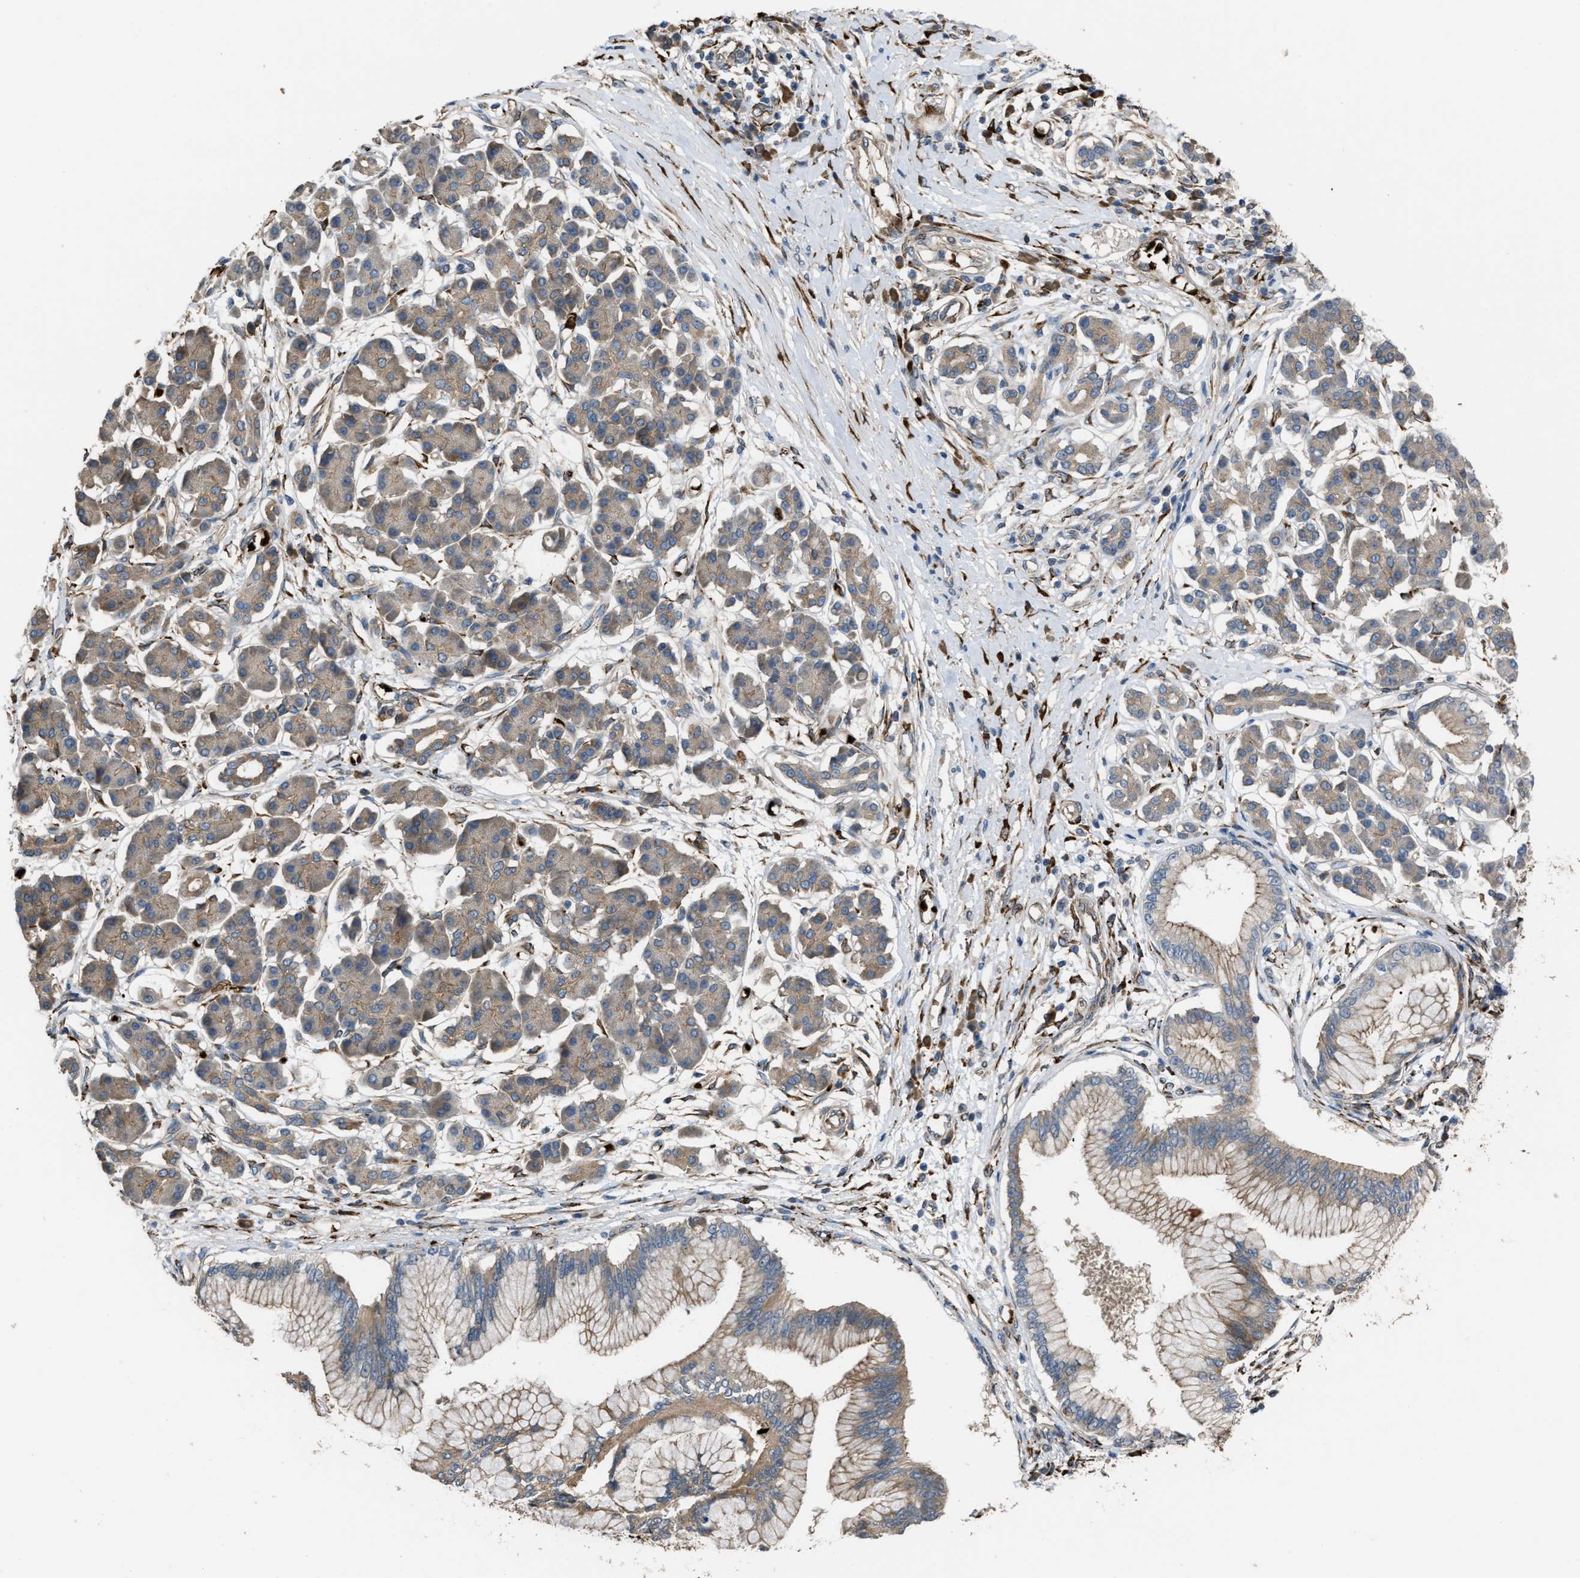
{"staining": {"intensity": "moderate", "quantity": ">75%", "location": "cytoplasmic/membranous"}, "tissue": "pancreatic cancer", "cell_type": "Tumor cells", "image_type": "cancer", "snomed": [{"axis": "morphology", "description": "Adenocarcinoma, NOS"}, {"axis": "topography", "description": "Pancreas"}], "caption": "Pancreatic adenocarcinoma stained with DAB (3,3'-diaminobenzidine) immunohistochemistry displays medium levels of moderate cytoplasmic/membranous staining in approximately >75% of tumor cells. Using DAB (3,3'-diaminobenzidine) (brown) and hematoxylin (blue) stains, captured at high magnification using brightfield microscopy.", "gene": "SELENOM", "patient": {"sex": "male", "age": 77}}